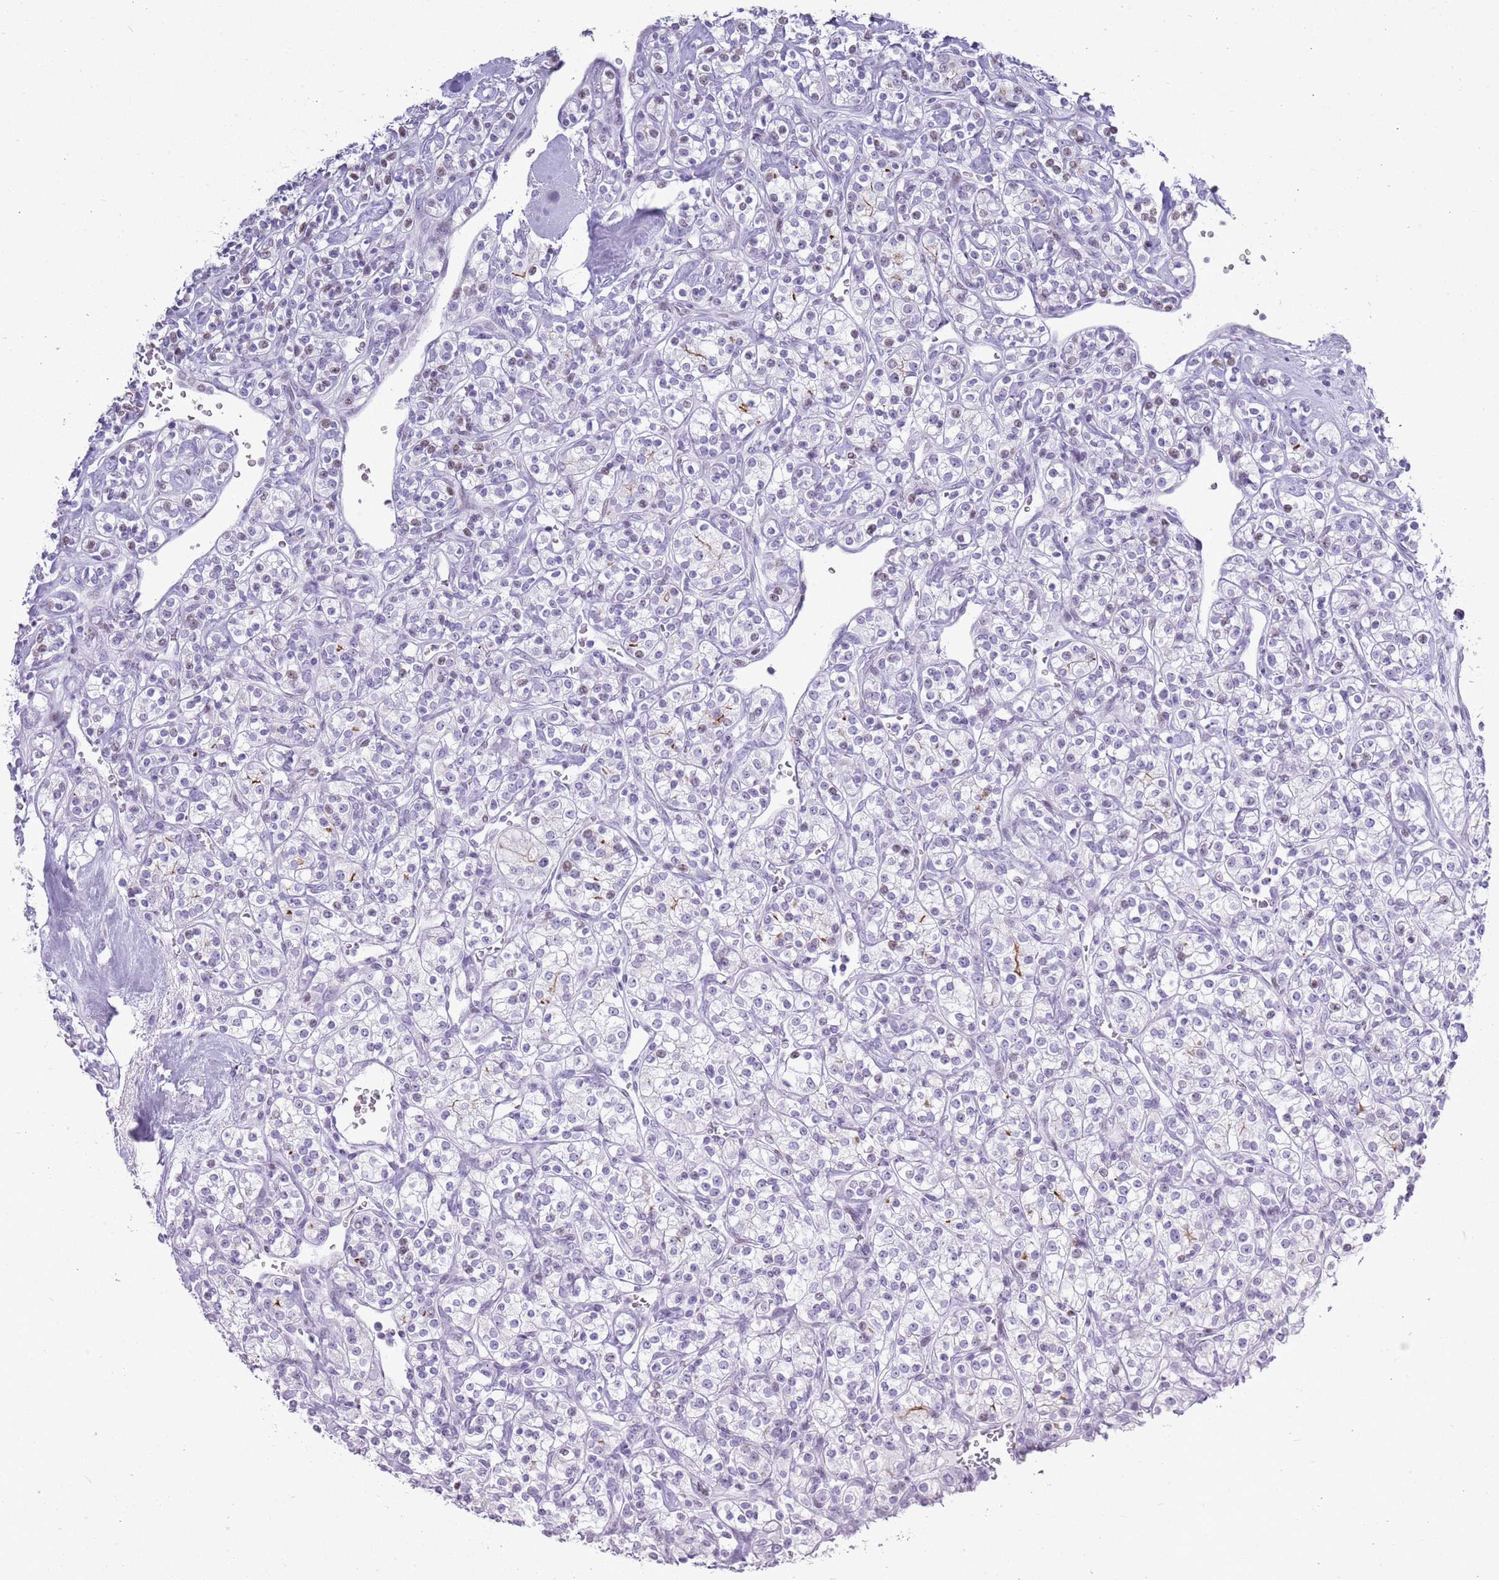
{"staining": {"intensity": "negative", "quantity": "none", "location": "none"}, "tissue": "renal cancer", "cell_type": "Tumor cells", "image_type": "cancer", "snomed": [{"axis": "morphology", "description": "Adenocarcinoma, NOS"}, {"axis": "topography", "description": "Kidney"}], "caption": "Tumor cells are negative for protein expression in human renal adenocarcinoma.", "gene": "ASIP", "patient": {"sex": "male", "age": 77}}